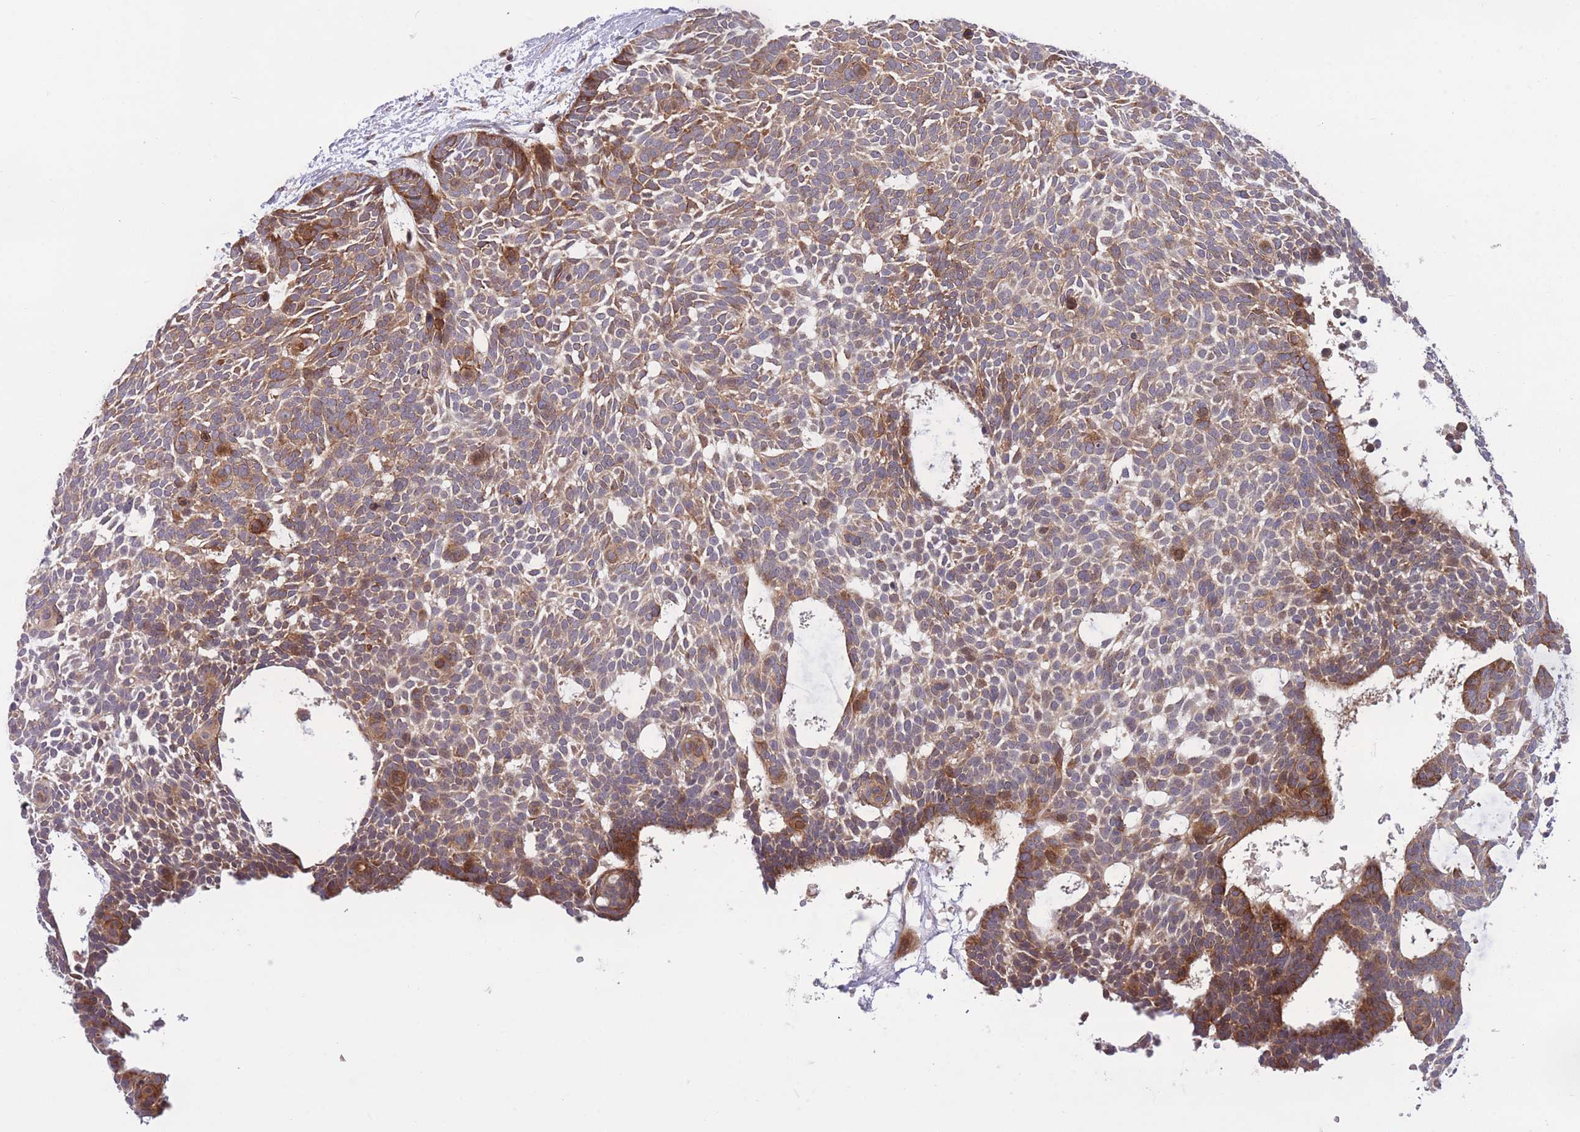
{"staining": {"intensity": "moderate", "quantity": ">75%", "location": "cytoplasmic/membranous"}, "tissue": "skin cancer", "cell_type": "Tumor cells", "image_type": "cancer", "snomed": [{"axis": "morphology", "description": "Basal cell carcinoma"}, {"axis": "topography", "description": "Skin"}], "caption": "The micrograph demonstrates a brown stain indicating the presence of a protein in the cytoplasmic/membranous of tumor cells in skin basal cell carcinoma.", "gene": "CISH", "patient": {"sex": "male", "age": 61}}